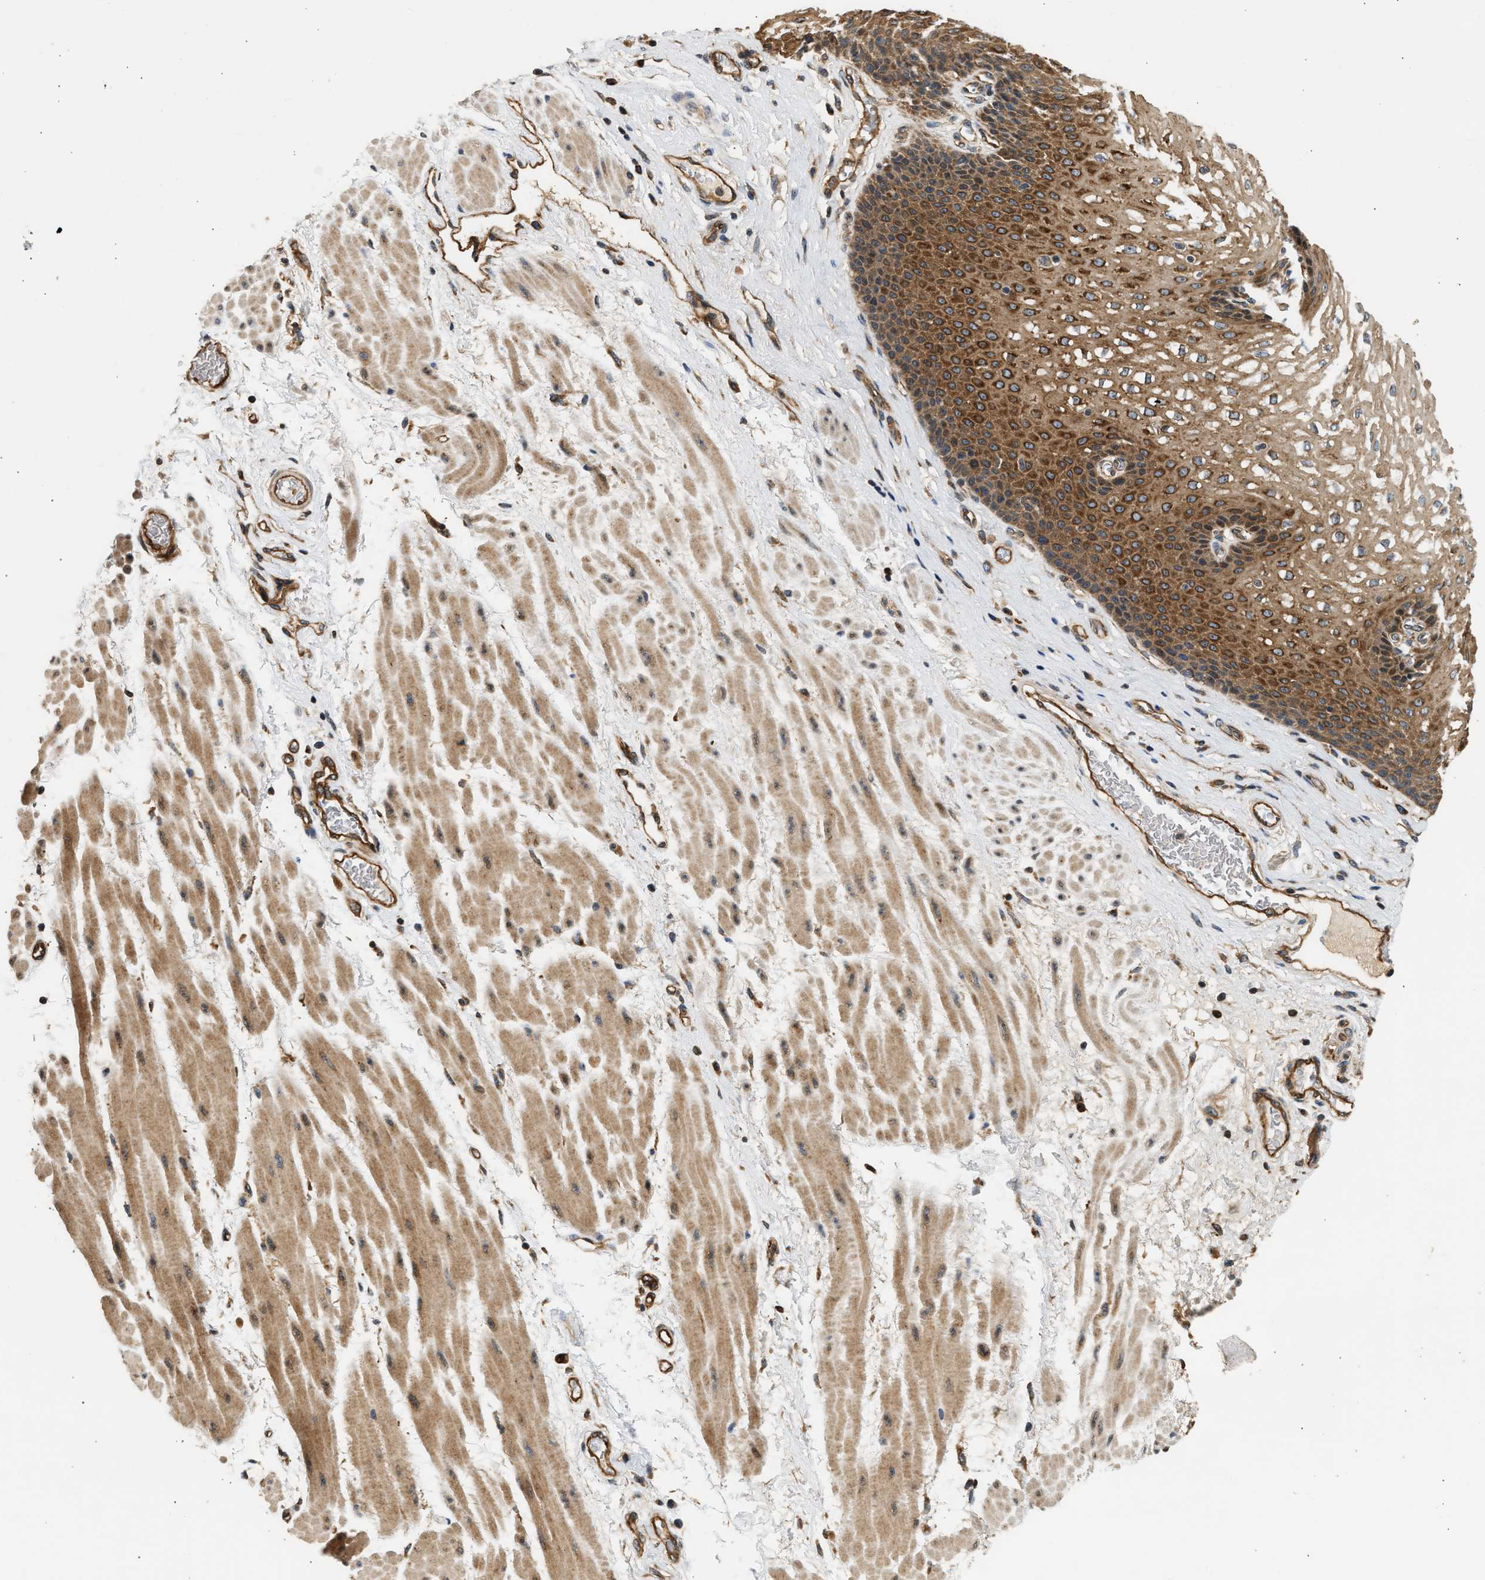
{"staining": {"intensity": "strong", "quantity": ">75%", "location": "cytoplasmic/membranous"}, "tissue": "esophagus", "cell_type": "Squamous epithelial cells", "image_type": "normal", "snomed": [{"axis": "morphology", "description": "Normal tissue, NOS"}, {"axis": "topography", "description": "Esophagus"}], "caption": "An IHC histopathology image of normal tissue is shown. Protein staining in brown labels strong cytoplasmic/membranous positivity in esophagus within squamous epithelial cells.", "gene": "DUSP14", "patient": {"sex": "male", "age": 48}}